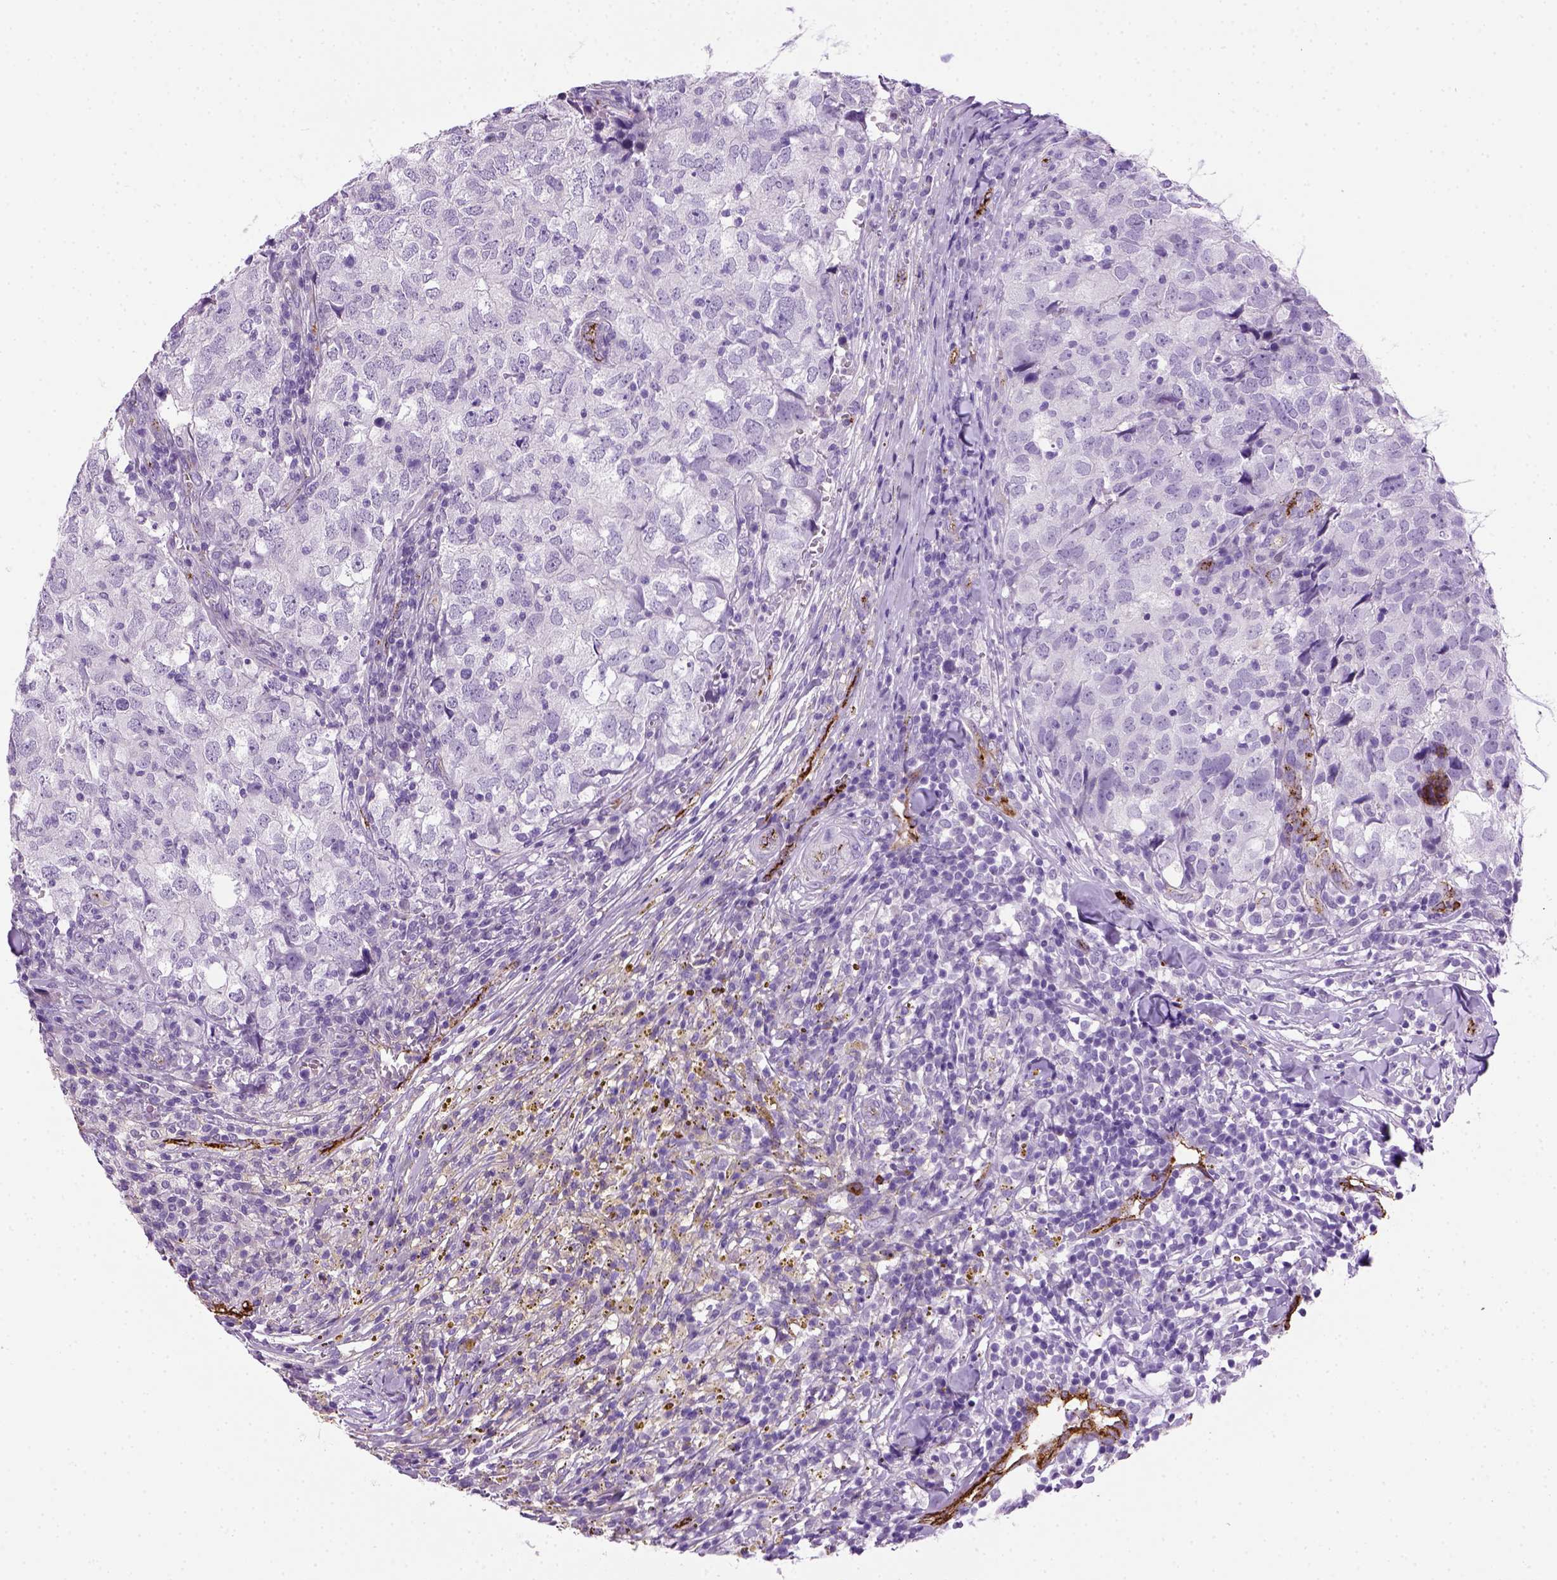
{"staining": {"intensity": "negative", "quantity": "none", "location": "none"}, "tissue": "breast cancer", "cell_type": "Tumor cells", "image_type": "cancer", "snomed": [{"axis": "morphology", "description": "Duct carcinoma"}, {"axis": "topography", "description": "Breast"}], "caption": "This is a micrograph of IHC staining of breast cancer, which shows no staining in tumor cells.", "gene": "VWF", "patient": {"sex": "female", "age": 30}}